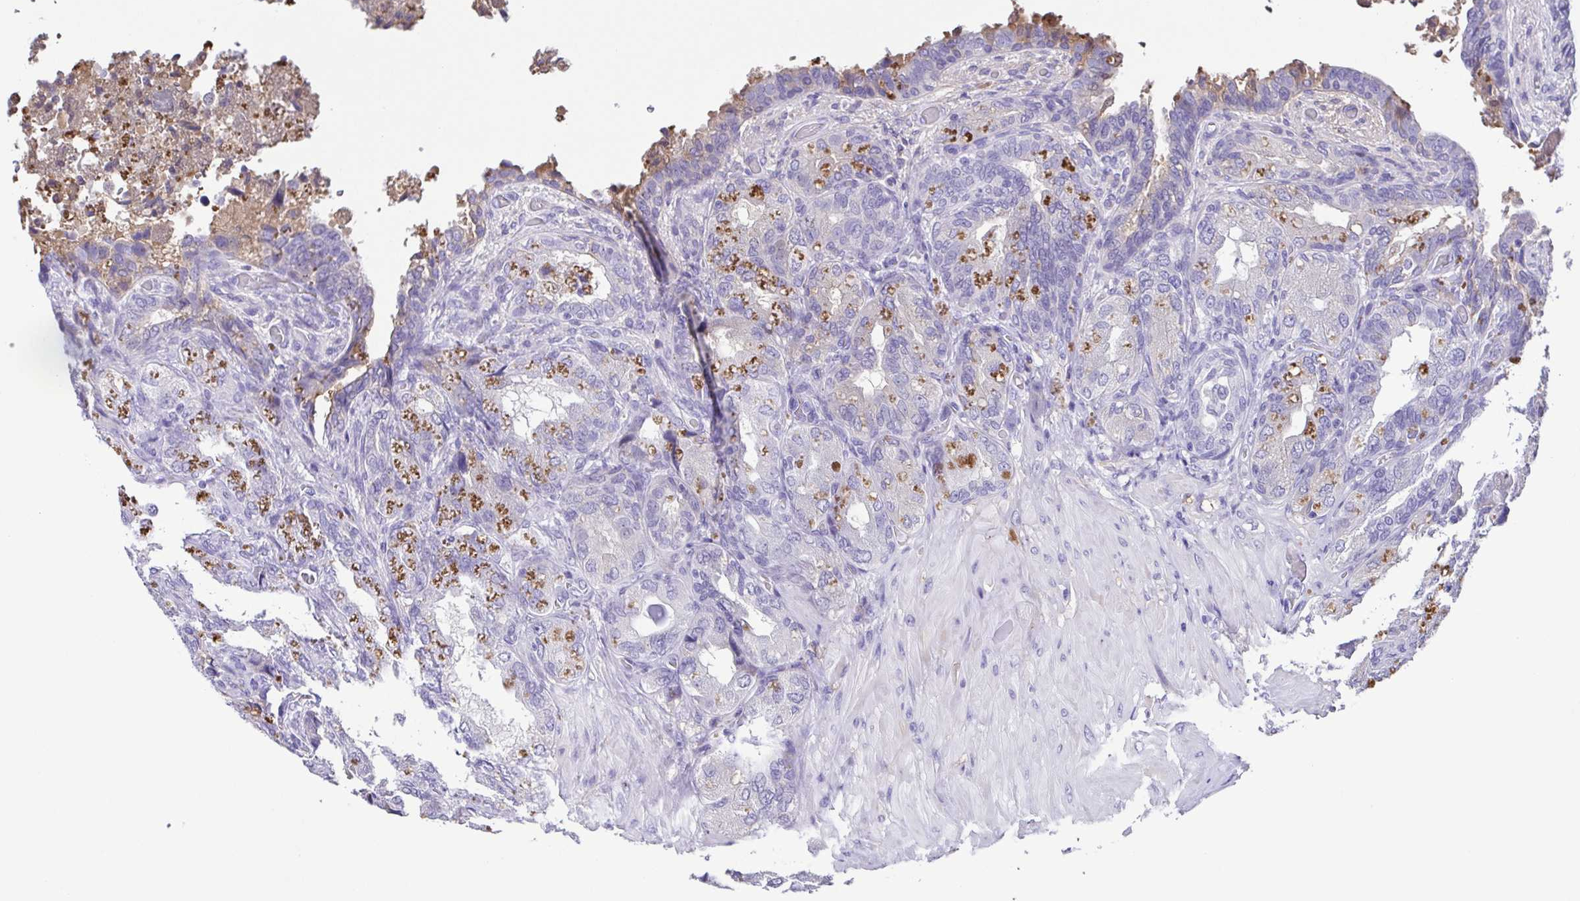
{"staining": {"intensity": "weak", "quantity": "<25%", "location": "cytoplasmic/membranous"}, "tissue": "seminal vesicle", "cell_type": "Glandular cells", "image_type": "normal", "snomed": [{"axis": "morphology", "description": "Normal tissue, NOS"}, {"axis": "topography", "description": "Seminal veicle"}], "caption": "DAB (3,3'-diaminobenzidine) immunohistochemical staining of benign human seminal vesicle displays no significant staining in glandular cells.", "gene": "IGFL1", "patient": {"sex": "male", "age": 57}}